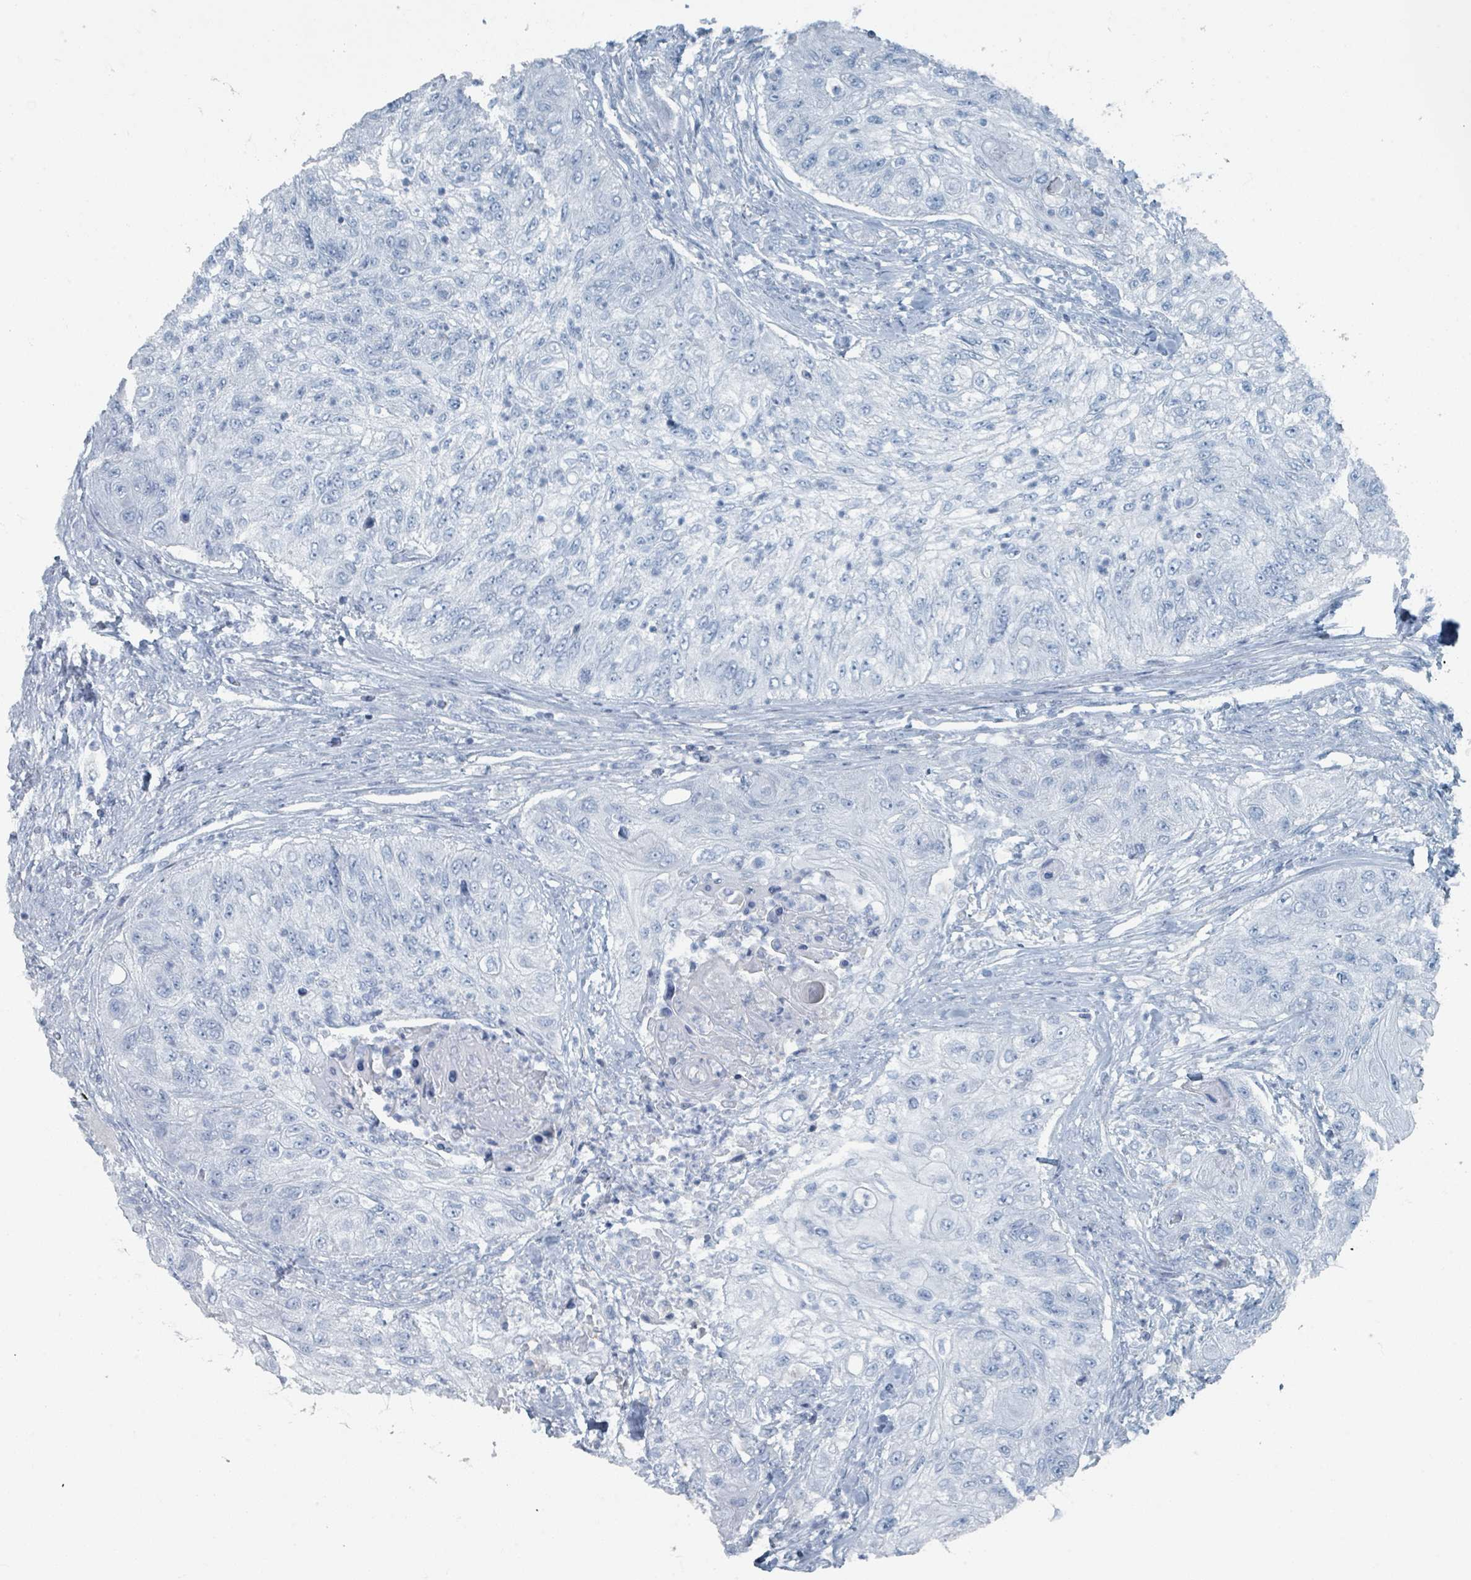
{"staining": {"intensity": "negative", "quantity": "none", "location": "none"}, "tissue": "urothelial cancer", "cell_type": "Tumor cells", "image_type": "cancer", "snomed": [{"axis": "morphology", "description": "Urothelial carcinoma, High grade"}, {"axis": "topography", "description": "Urinary bladder"}], "caption": "Immunohistochemistry (IHC) image of urothelial carcinoma (high-grade) stained for a protein (brown), which exhibits no expression in tumor cells.", "gene": "GAMT", "patient": {"sex": "female", "age": 60}}